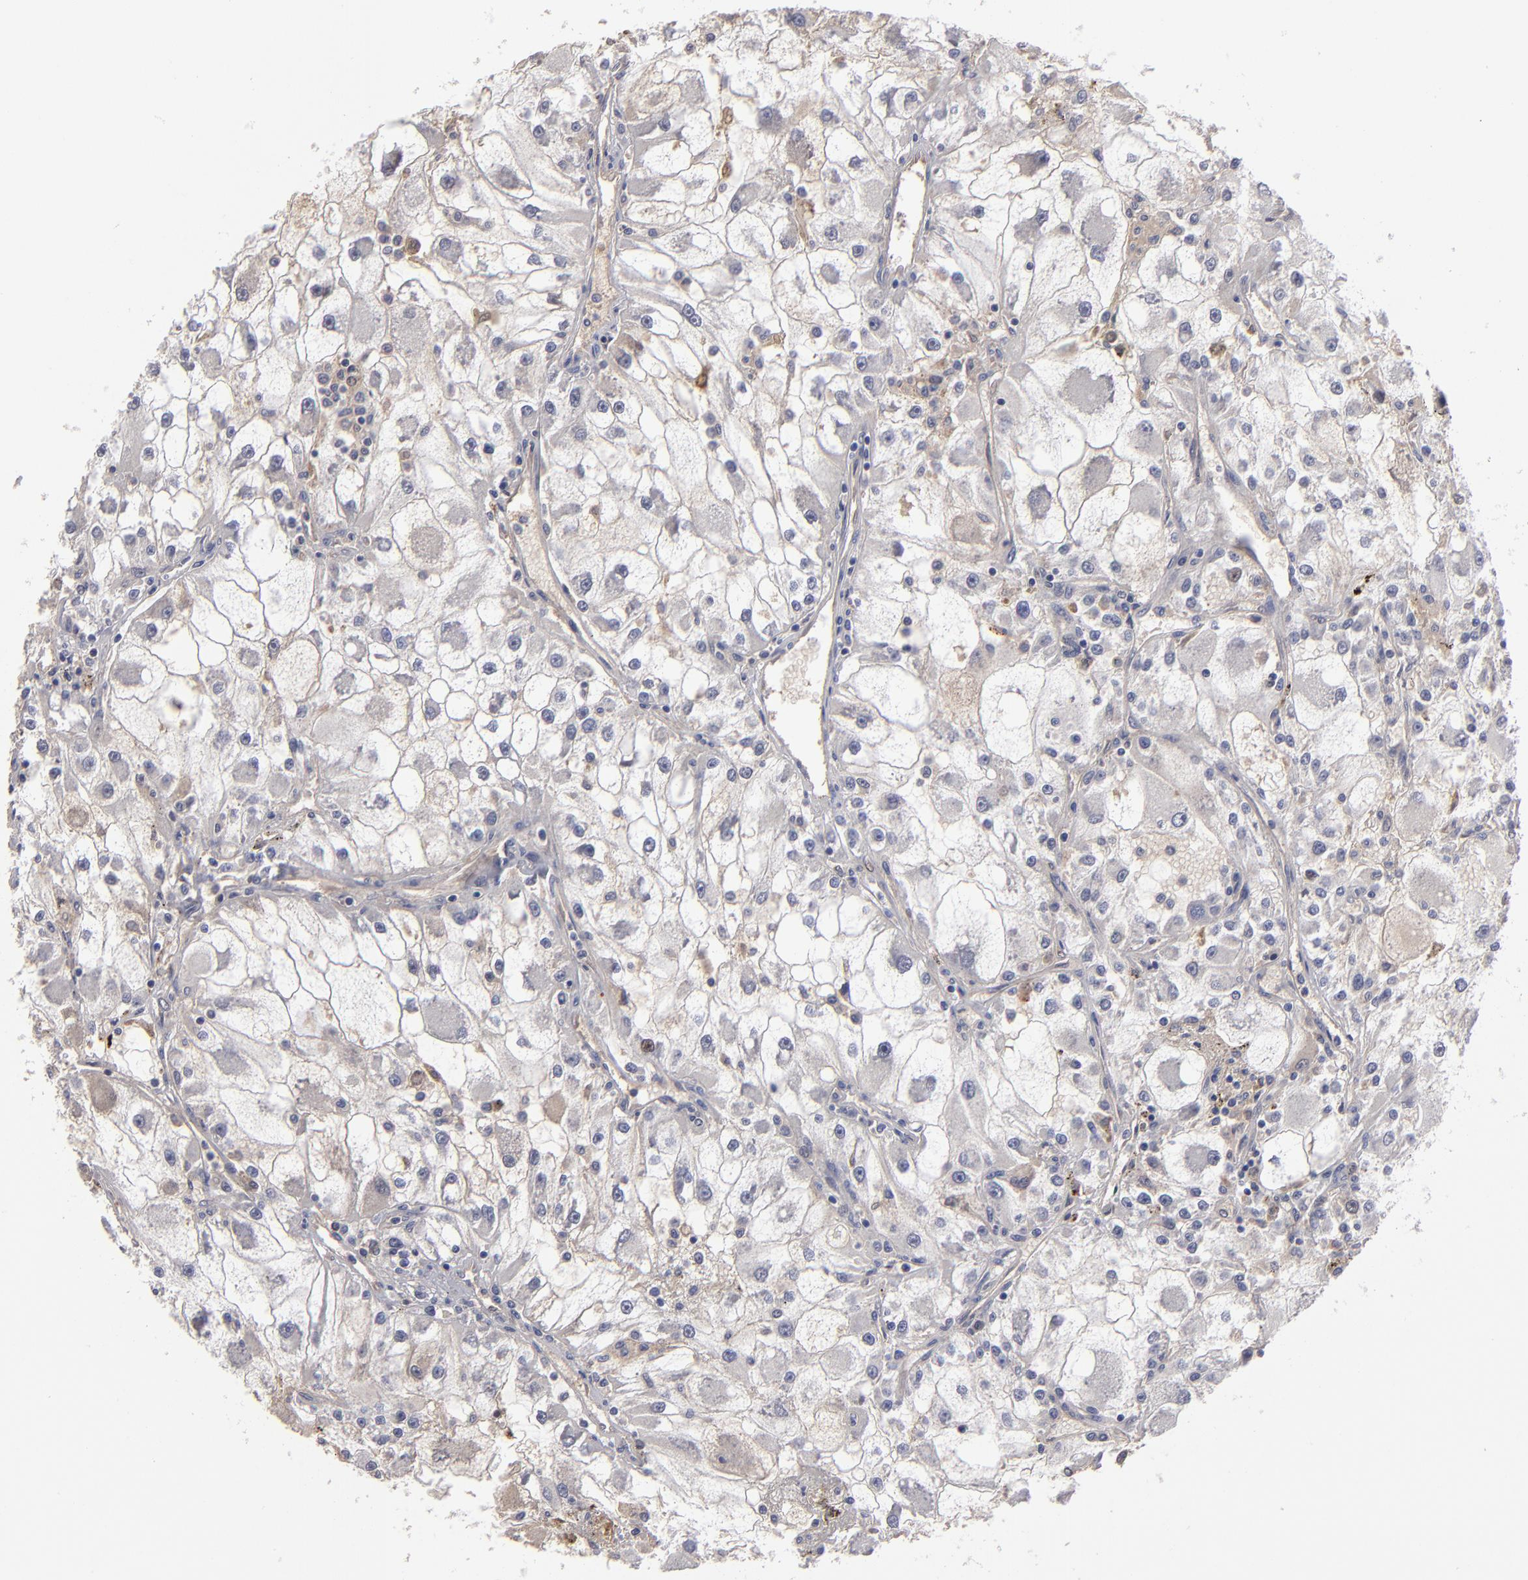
{"staining": {"intensity": "negative", "quantity": "none", "location": "none"}, "tissue": "renal cancer", "cell_type": "Tumor cells", "image_type": "cancer", "snomed": [{"axis": "morphology", "description": "Adenocarcinoma, NOS"}, {"axis": "topography", "description": "Kidney"}], "caption": "Protein analysis of renal cancer exhibits no significant staining in tumor cells.", "gene": "GPM6B", "patient": {"sex": "female", "age": 73}}